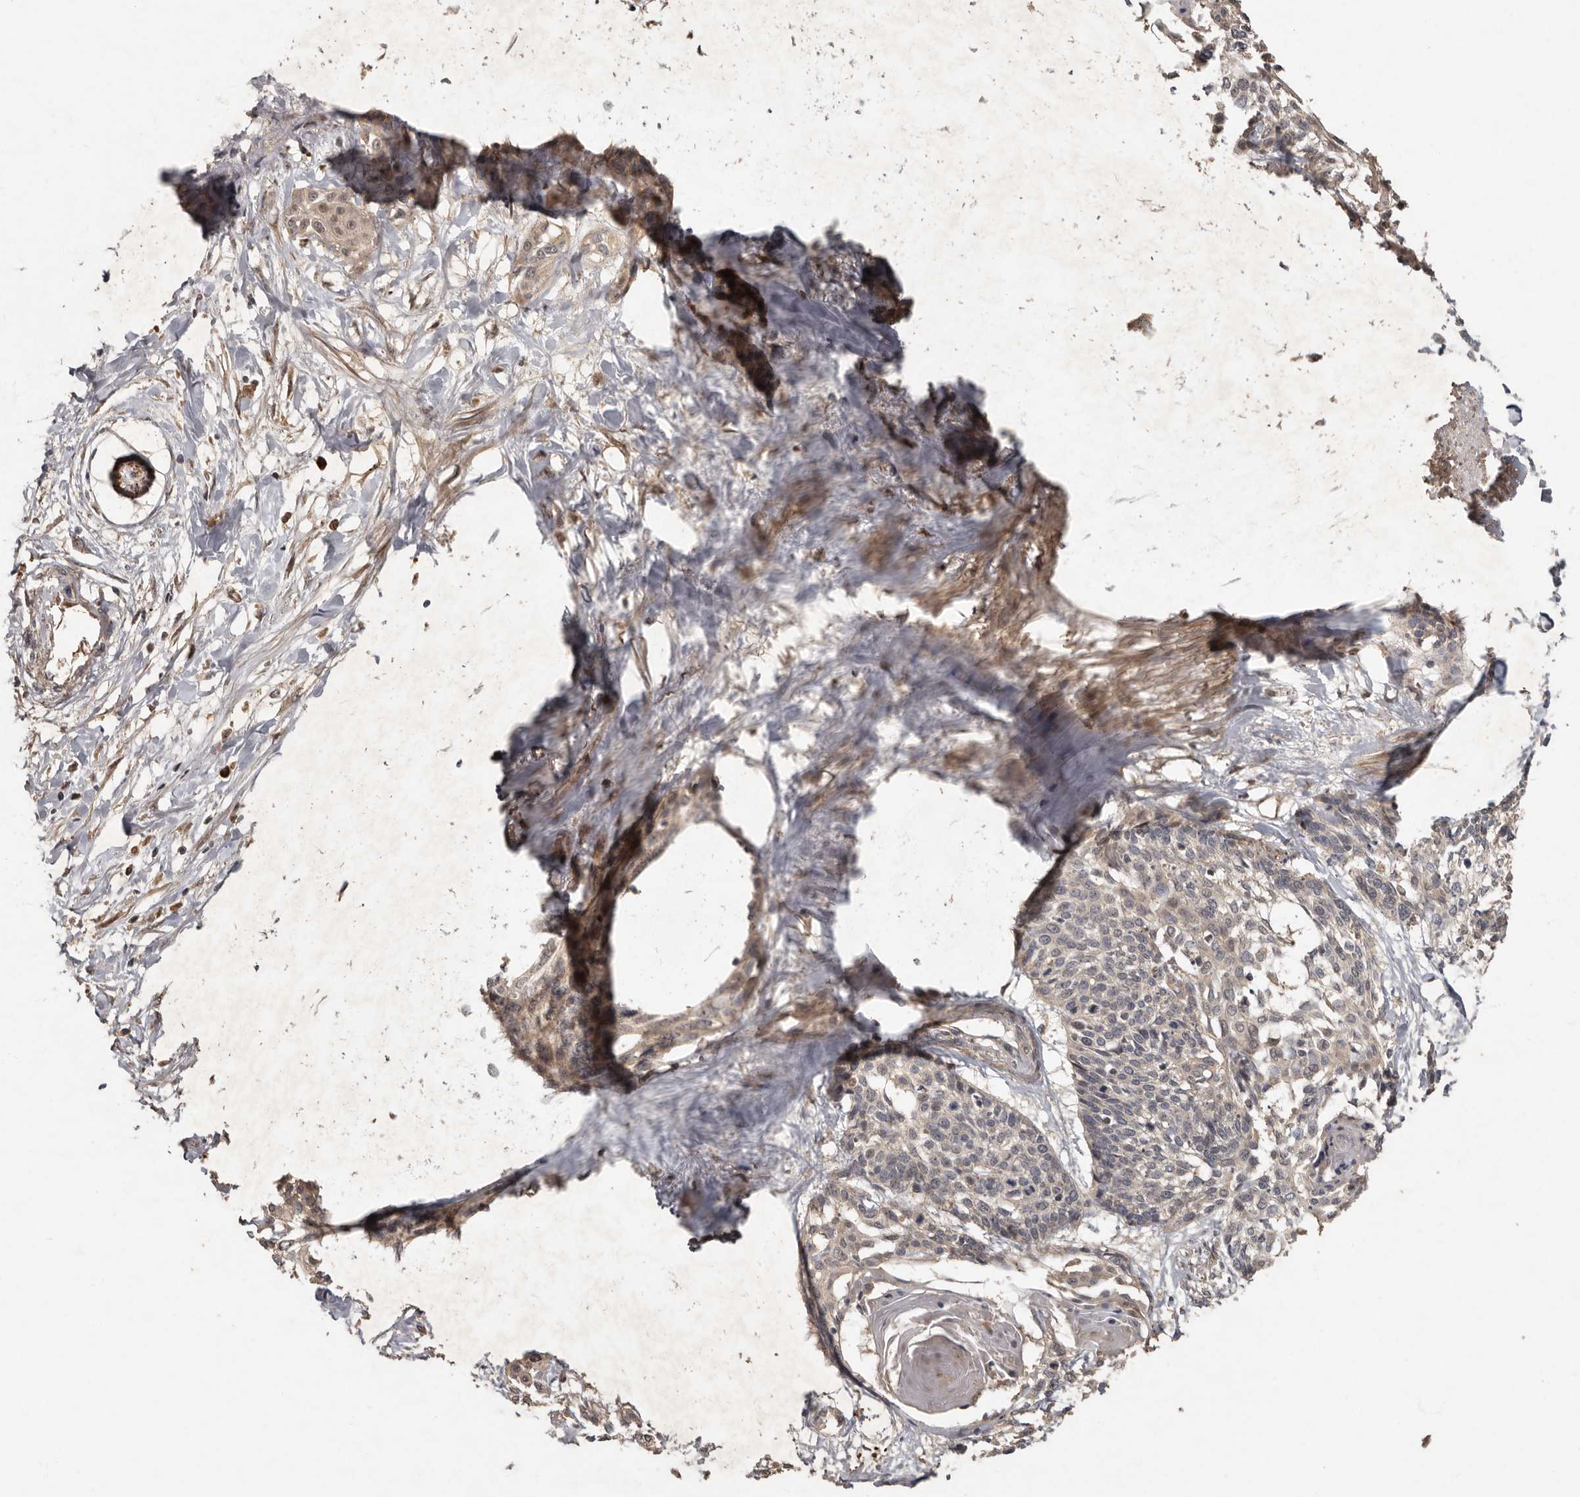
{"staining": {"intensity": "weak", "quantity": "<25%", "location": "nuclear"}, "tissue": "cervical cancer", "cell_type": "Tumor cells", "image_type": "cancer", "snomed": [{"axis": "morphology", "description": "Squamous cell carcinoma, NOS"}, {"axis": "topography", "description": "Cervix"}], "caption": "Tumor cells show no significant protein expression in cervical cancer. The staining was performed using DAB (3,3'-diaminobenzidine) to visualize the protein expression in brown, while the nuclei were stained in blue with hematoxylin (Magnification: 20x).", "gene": "KIF26B", "patient": {"sex": "female", "age": 57}}